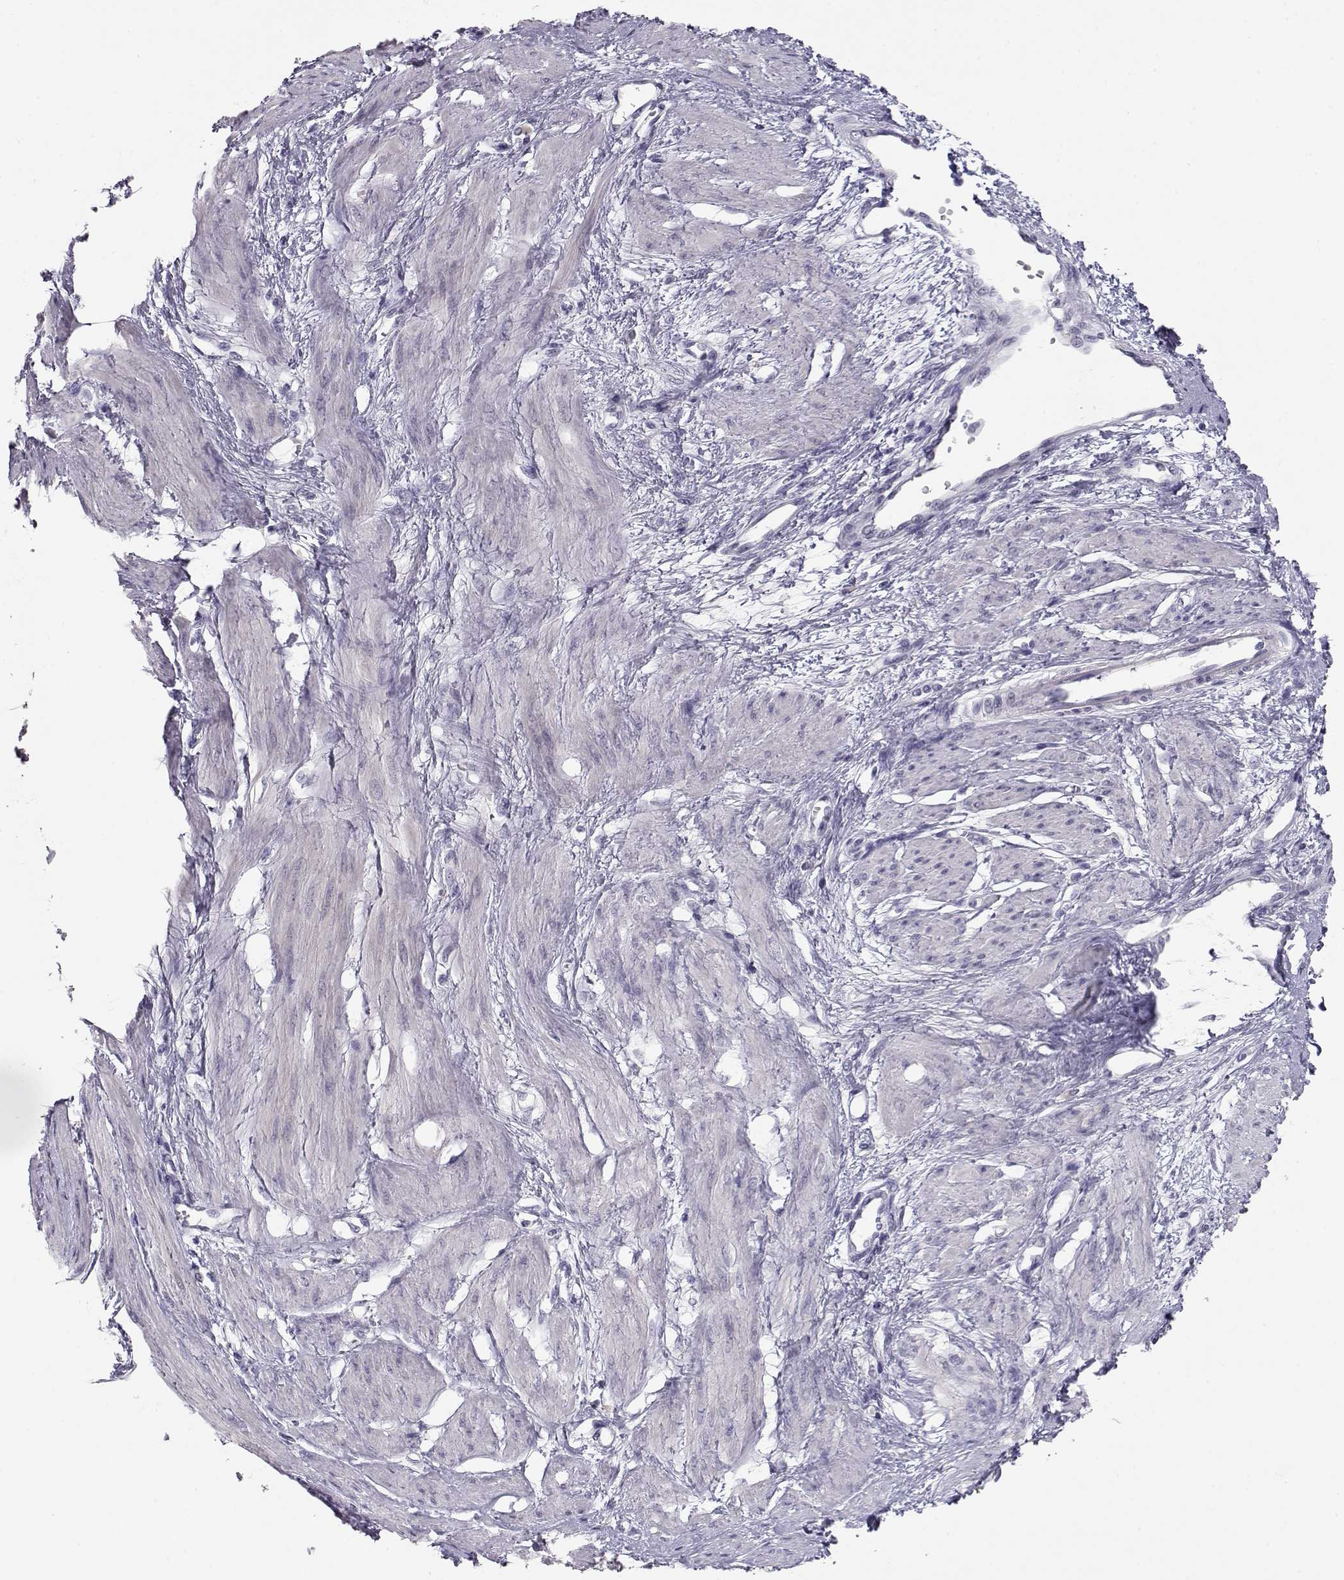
{"staining": {"intensity": "negative", "quantity": "none", "location": "none"}, "tissue": "smooth muscle", "cell_type": "Smooth muscle cells", "image_type": "normal", "snomed": [{"axis": "morphology", "description": "Normal tissue, NOS"}, {"axis": "topography", "description": "Smooth muscle"}, {"axis": "topography", "description": "Uterus"}], "caption": "High magnification brightfield microscopy of normal smooth muscle stained with DAB (3,3'-diaminobenzidine) (brown) and counterstained with hematoxylin (blue): smooth muscle cells show no significant staining. (Brightfield microscopy of DAB IHC at high magnification).", "gene": "LAMB3", "patient": {"sex": "female", "age": 39}}